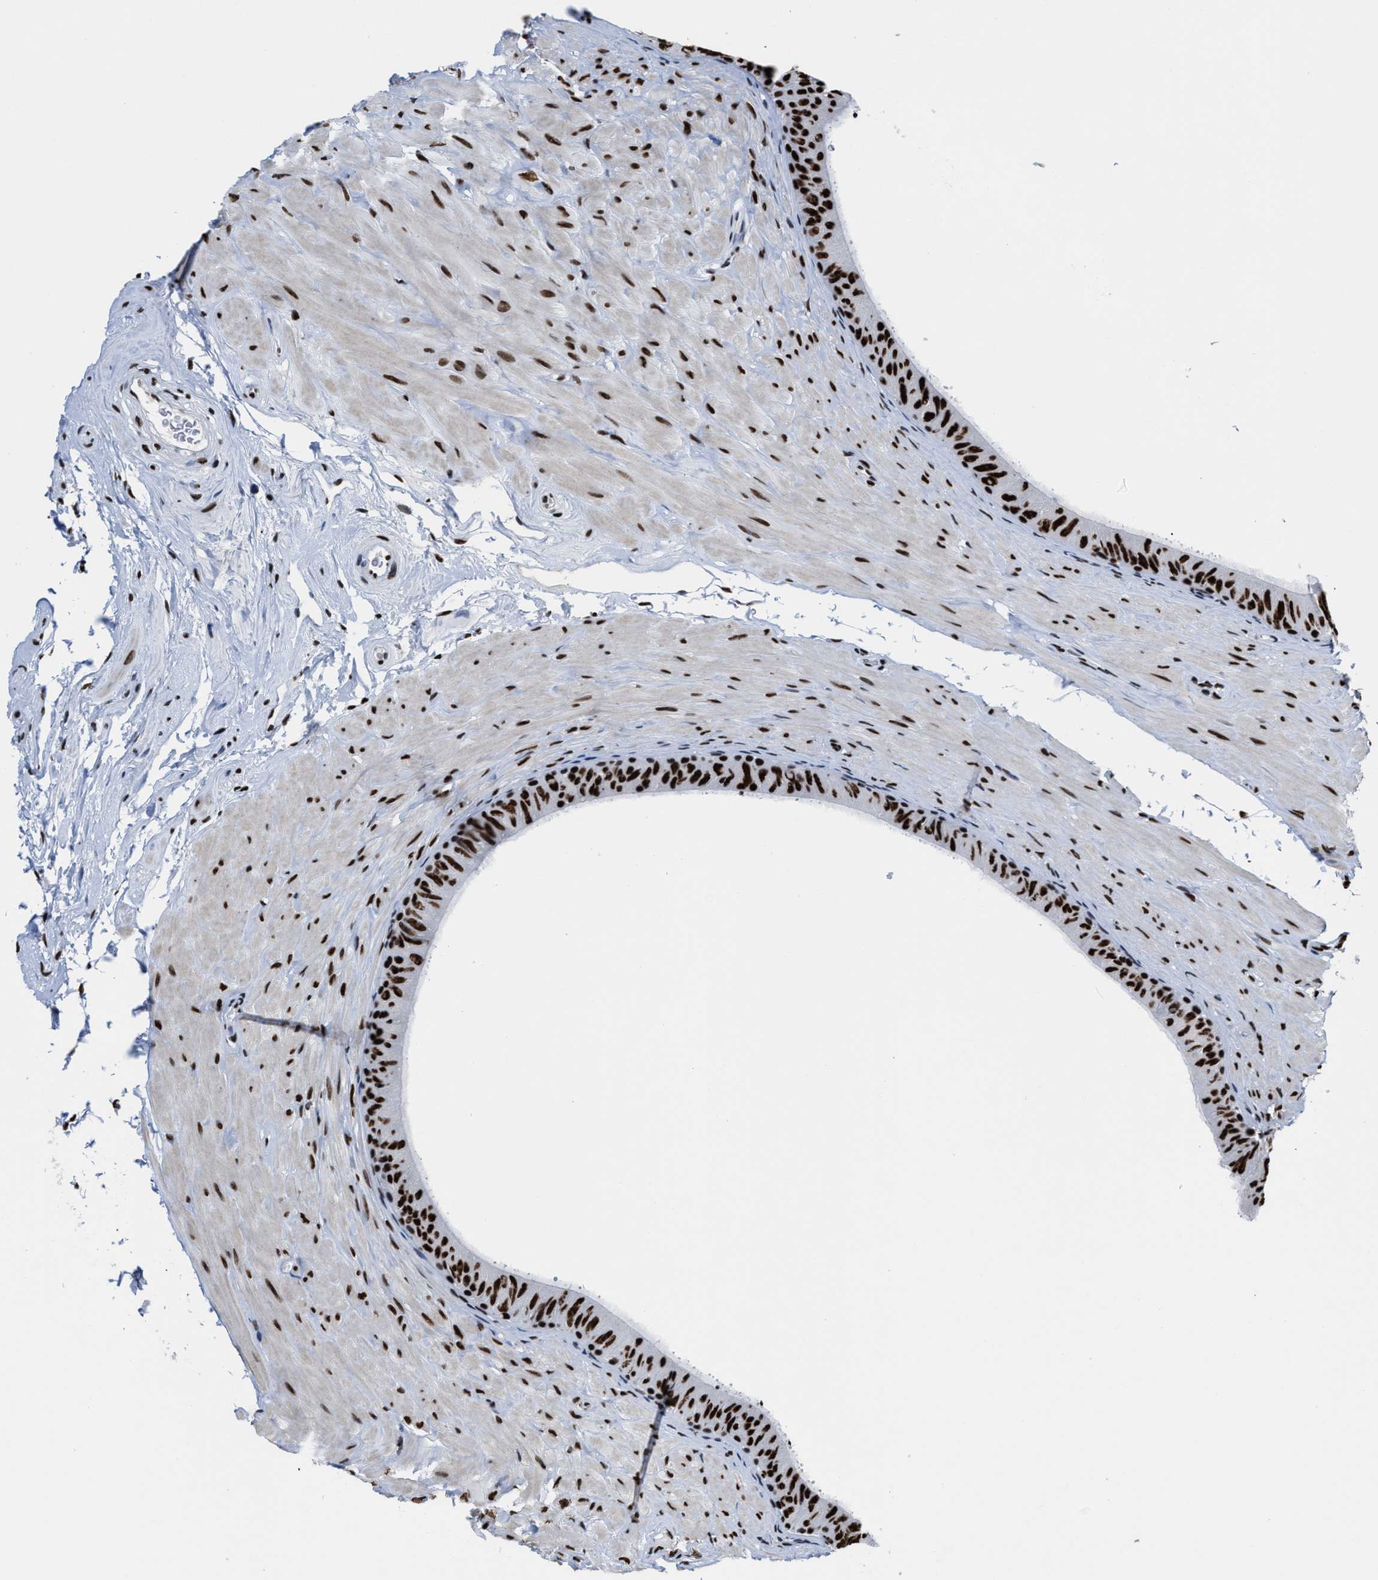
{"staining": {"intensity": "strong", "quantity": ">75%", "location": "nuclear"}, "tissue": "epididymis", "cell_type": "Glandular cells", "image_type": "normal", "snomed": [{"axis": "morphology", "description": "Normal tissue, NOS"}, {"axis": "topography", "description": "Epididymis"}], "caption": "Immunohistochemical staining of normal human epididymis displays >75% levels of strong nuclear protein positivity in about >75% of glandular cells. The staining was performed using DAB, with brown indicating positive protein expression. Nuclei are stained blue with hematoxylin.", "gene": "SMARCC2", "patient": {"sex": "male", "age": 34}}